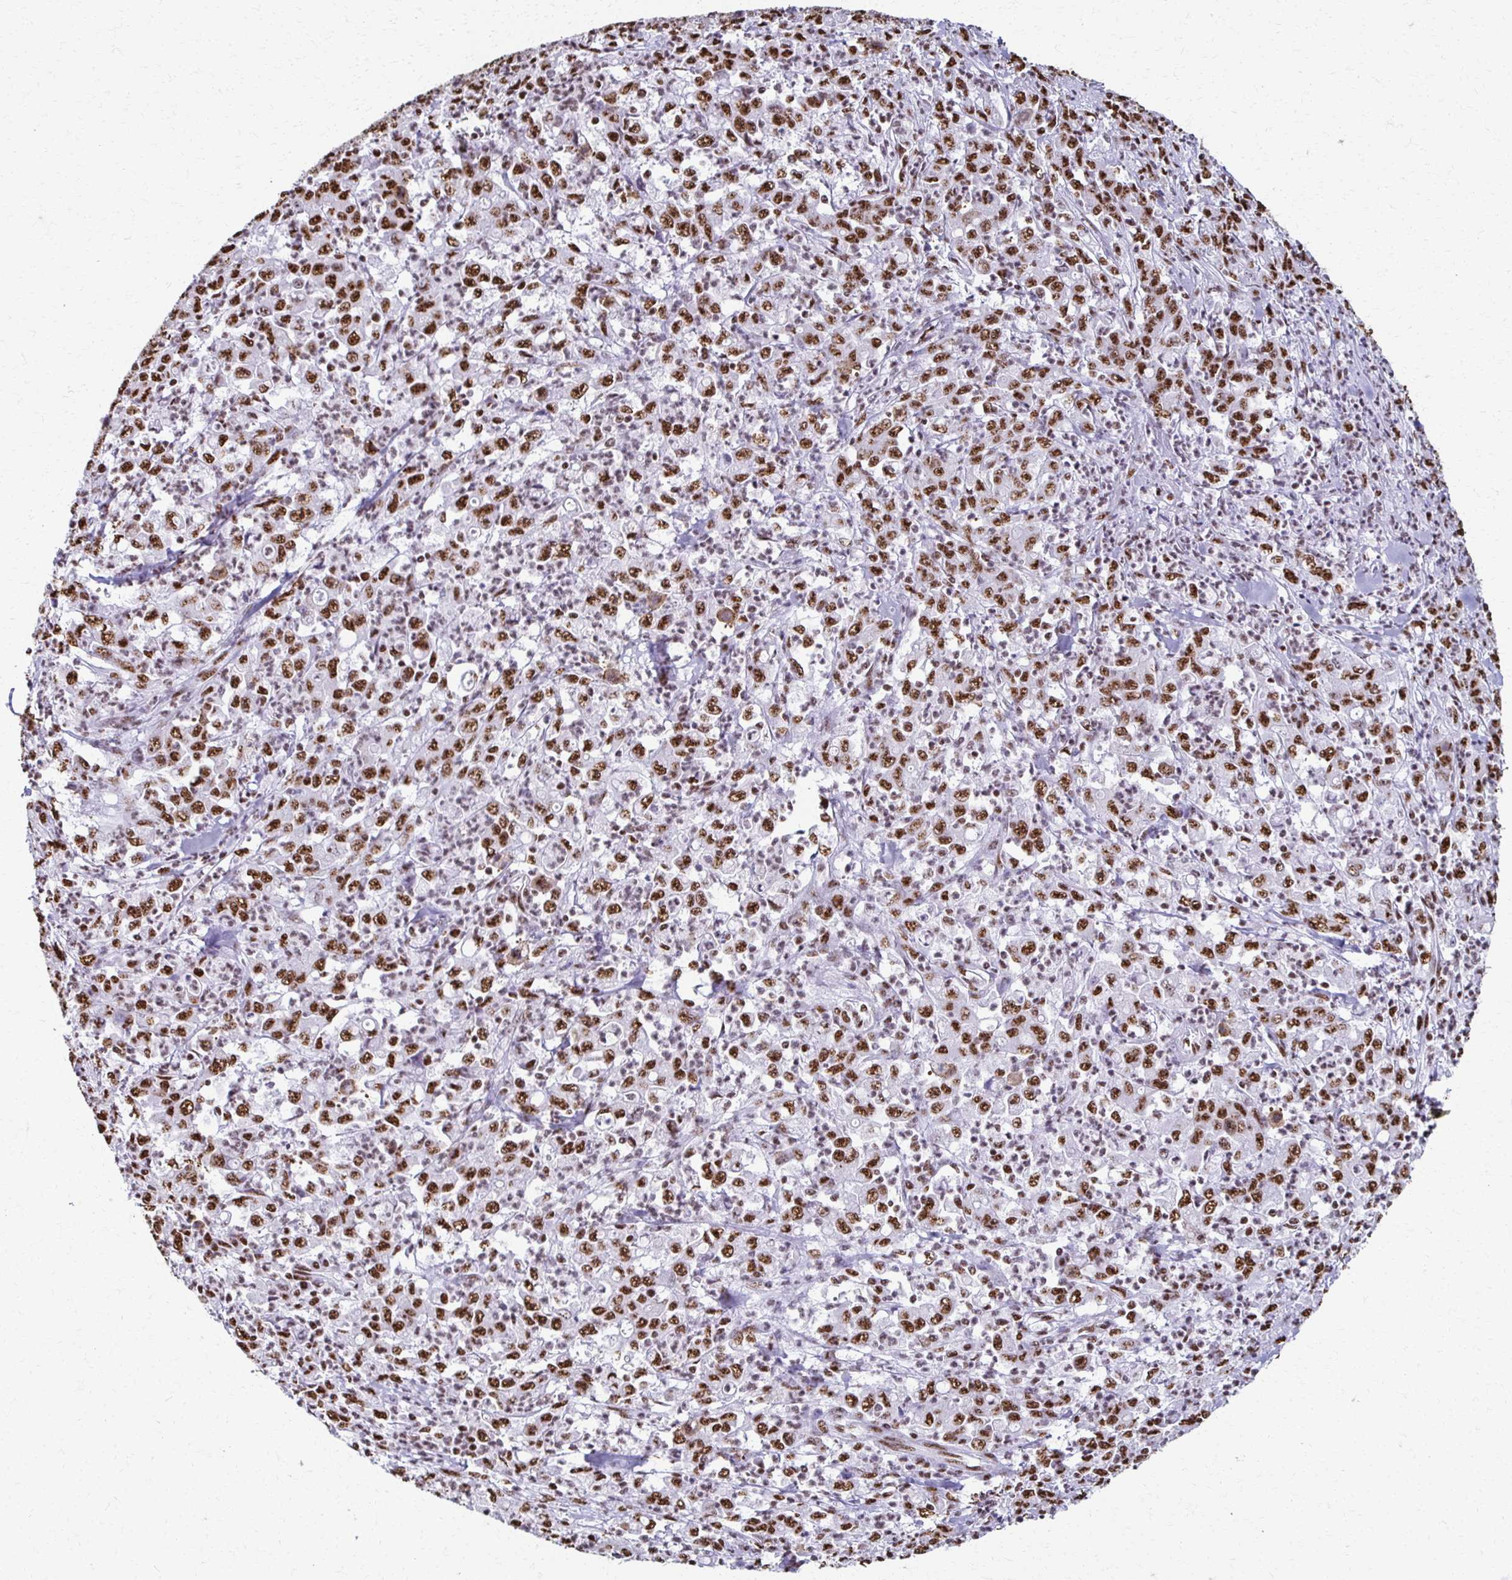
{"staining": {"intensity": "strong", "quantity": ">75%", "location": "nuclear"}, "tissue": "stomach cancer", "cell_type": "Tumor cells", "image_type": "cancer", "snomed": [{"axis": "morphology", "description": "Adenocarcinoma, NOS"}, {"axis": "topography", "description": "Stomach, lower"}], "caption": "Protein staining by immunohistochemistry (IHC) displays strong nuclear positivity in approximately >75% of tumor cells in adenocarcinoma (stomach).", "gene": "NONO", "patient": {"sex": "female", "age": 71}}